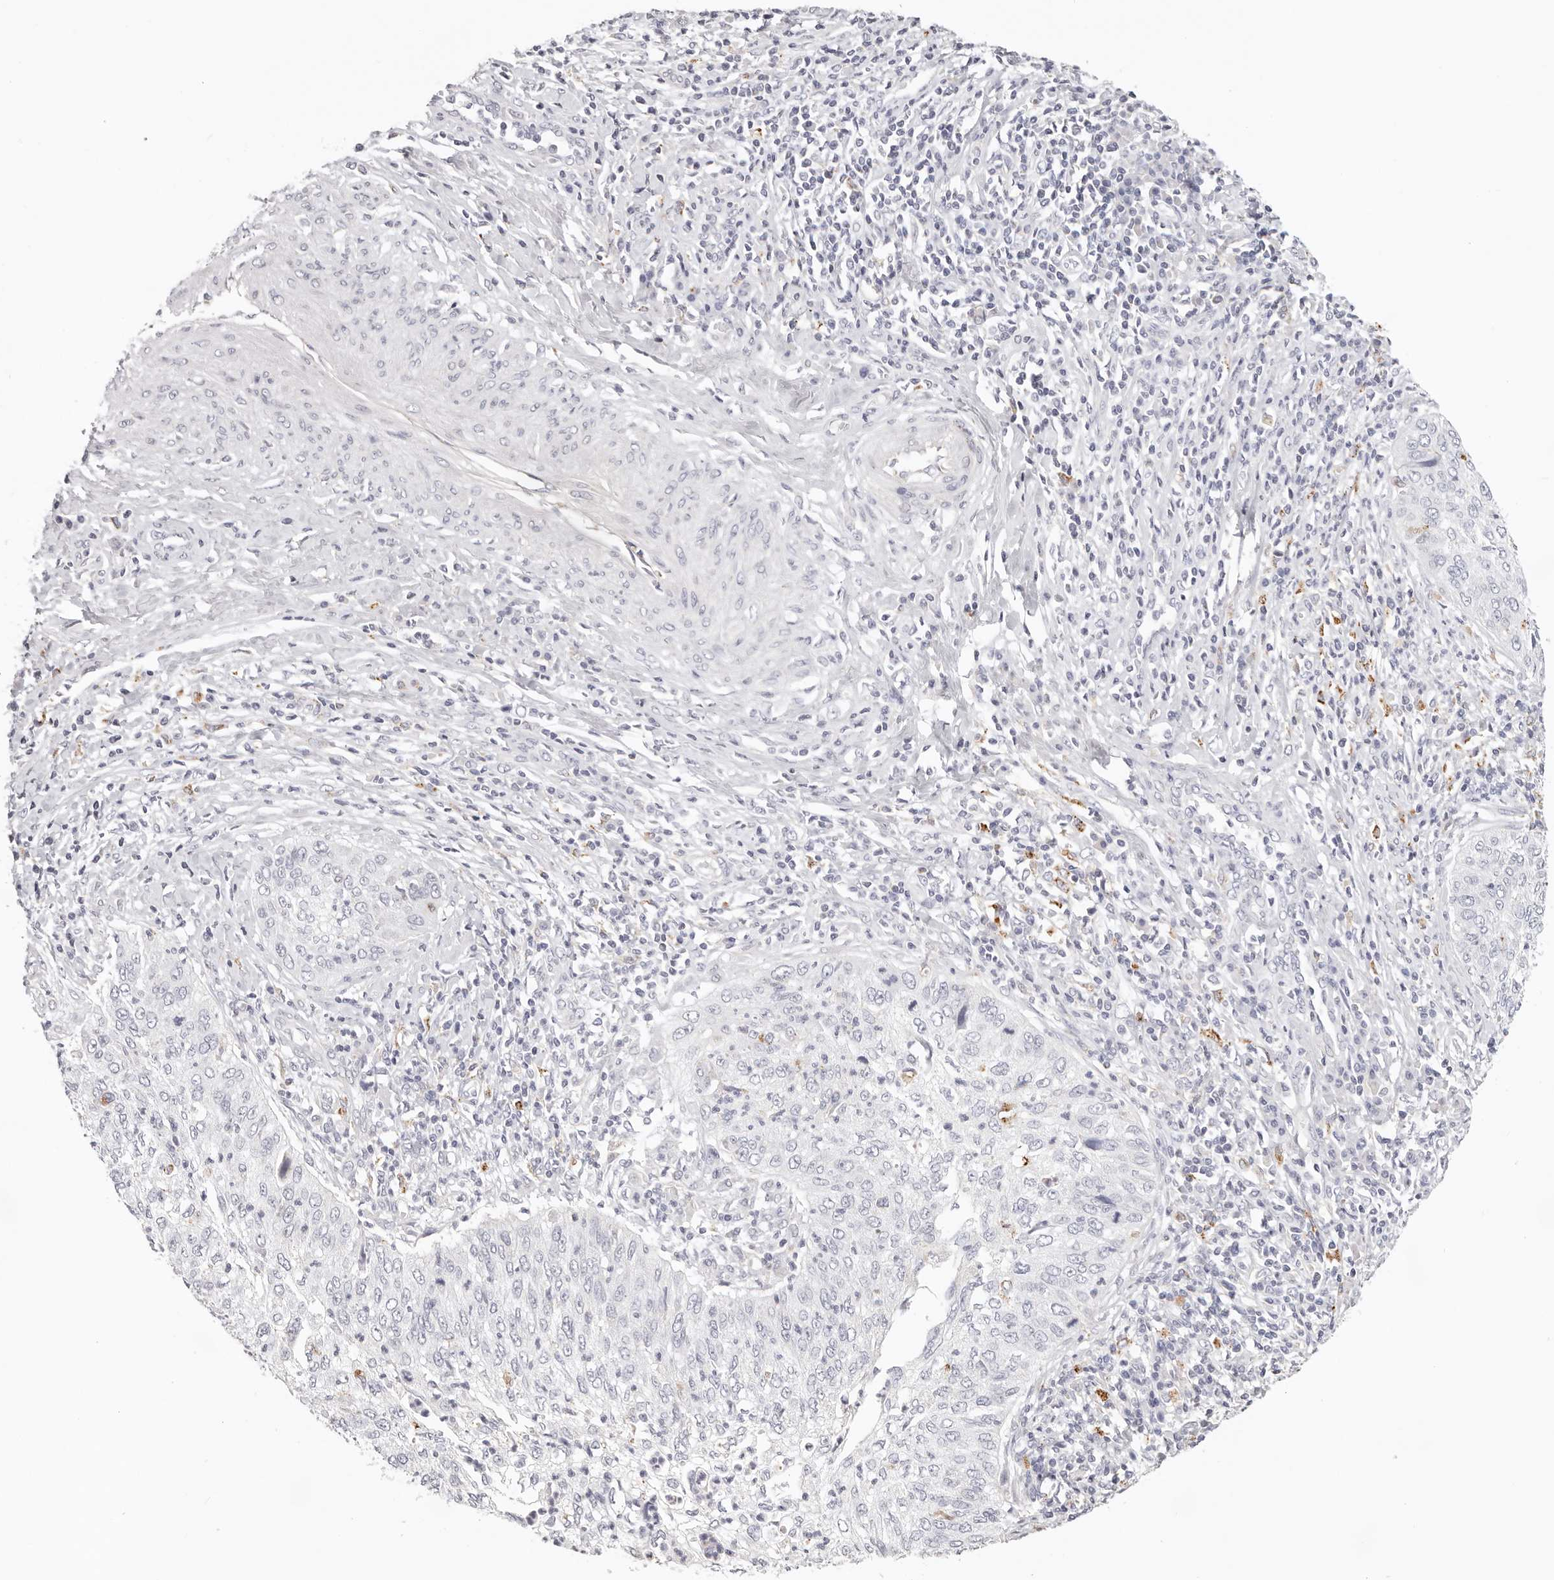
{"staining": {"intensity": "negative", "quantity": "none", "location": "none"}, "tissue": "cervical cancer", "cell_type": "Tumor cells", "image_type": "cancer", "snomed": [{"axis": "morphology", "description": "Squamous cell carcinoma, NOS"}, {"axis": "topography", "description": "Cervix"}], "caption": "Tumor cells are negative for protein expression in human cervical squamous cell carcinoma.", "gene": "STKLD1", "patient": {"sex": "female", "age": 30}}